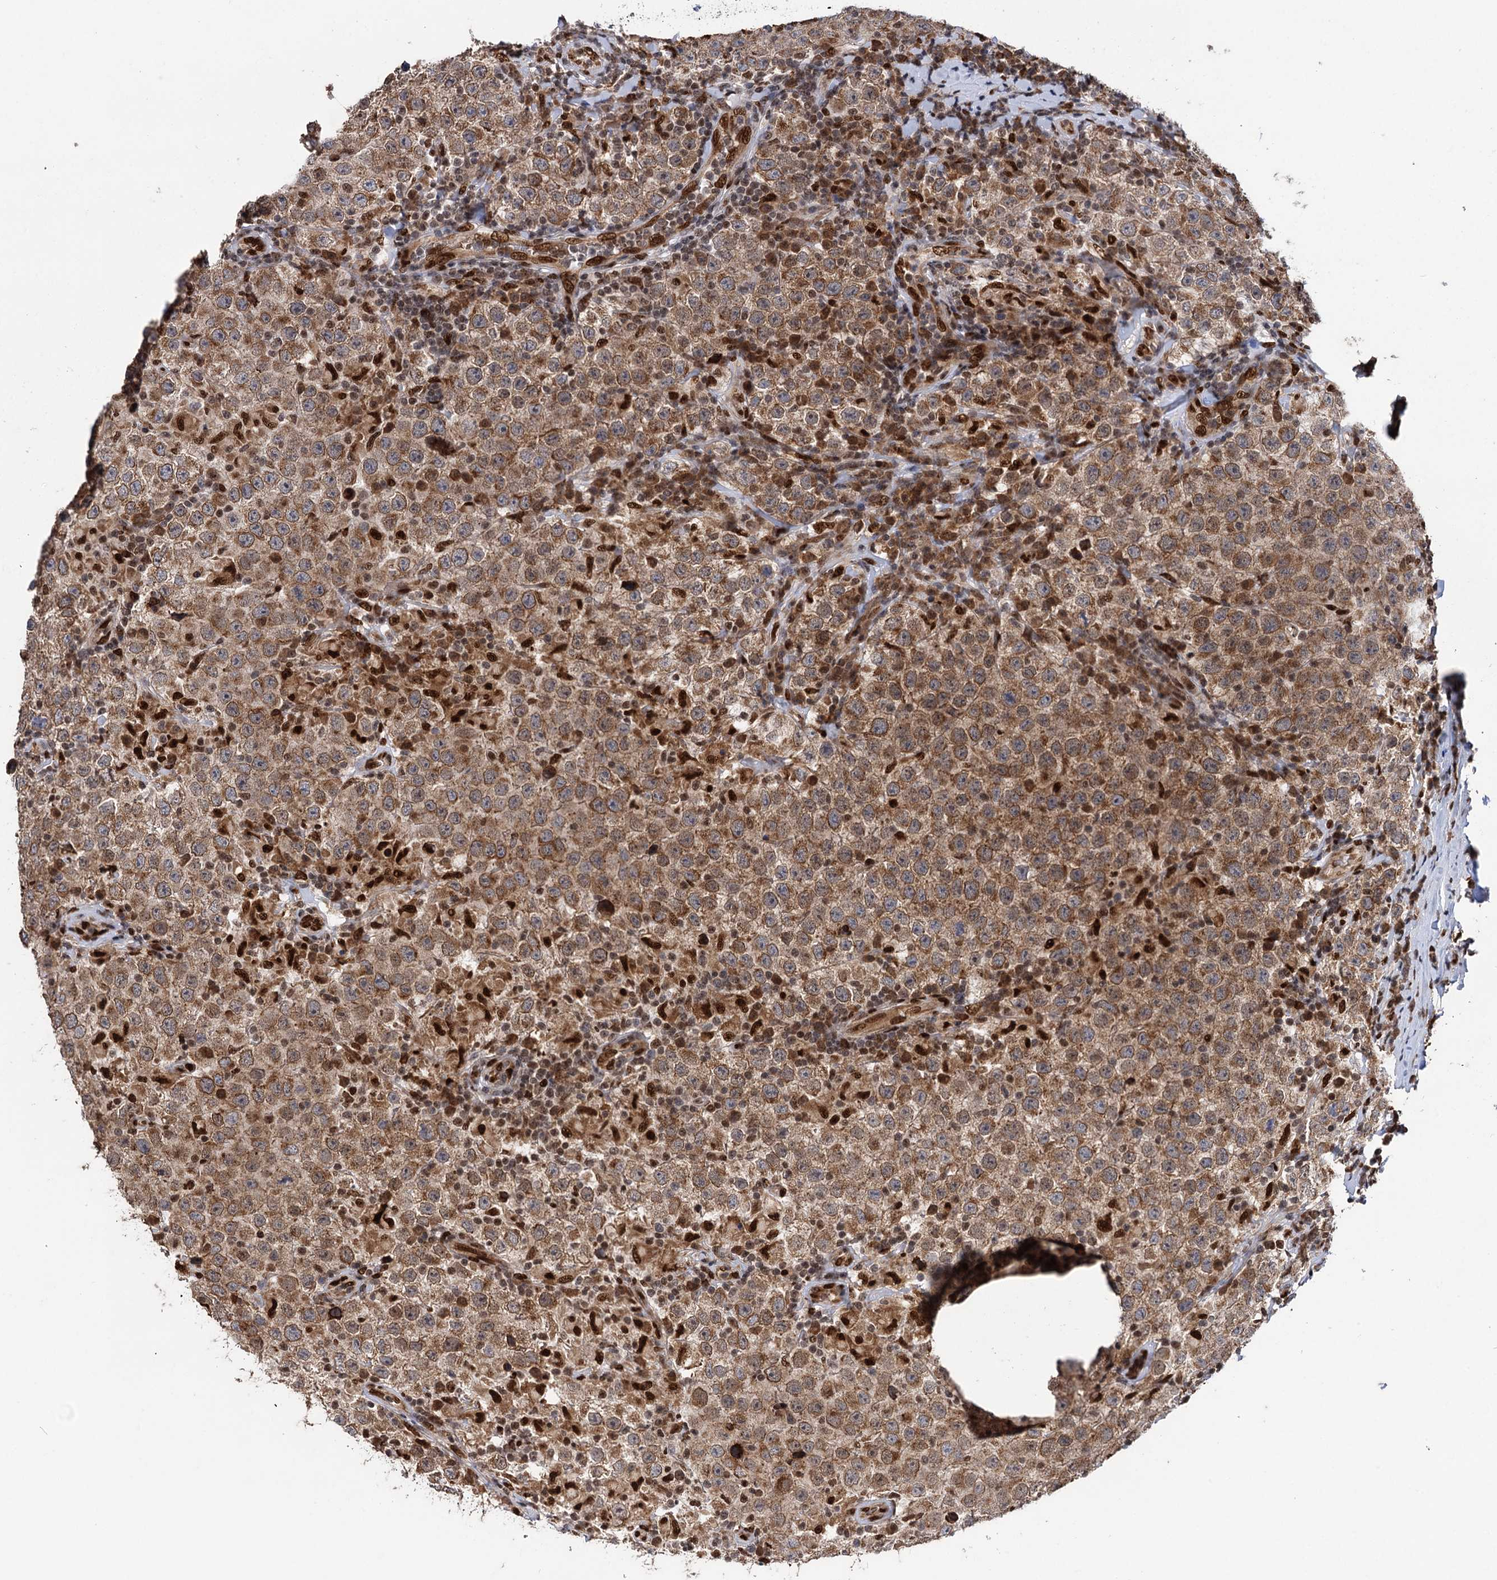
{"staining": {"intensity": "moderate", "quantity": ">75%", "location": "cytoplasmic/membranous"}, "tissue": "testis cancer", "cell_type": "Tumor cells", "image_type": "cancer", "snomed": [{"axis": "morphology", "description": "Normal tissue, NOS"}, {"axis": "morphology", "description": "Urothelial carcinoma, High grade"}, {"axis": "morphology", "description": "Seminoma, NOS"}, {"axis": "morphology", "description": "Carcinoma, Embryonal, NOS"}, {"axis": "topography", "description": "Urinary bladder"}, {"axis": "topography", "description": "Testis"}], "caption": "DAB immunohistochemical staining of human embryonal carcinoma (testis) shows moderate cytoplasmic/membranous protein expression in about >75% of tumor cells. (IHC, brightfield microscopy, high magnification).", "gene": "MESD", "patient": {"sex": "male", "age": 41}}